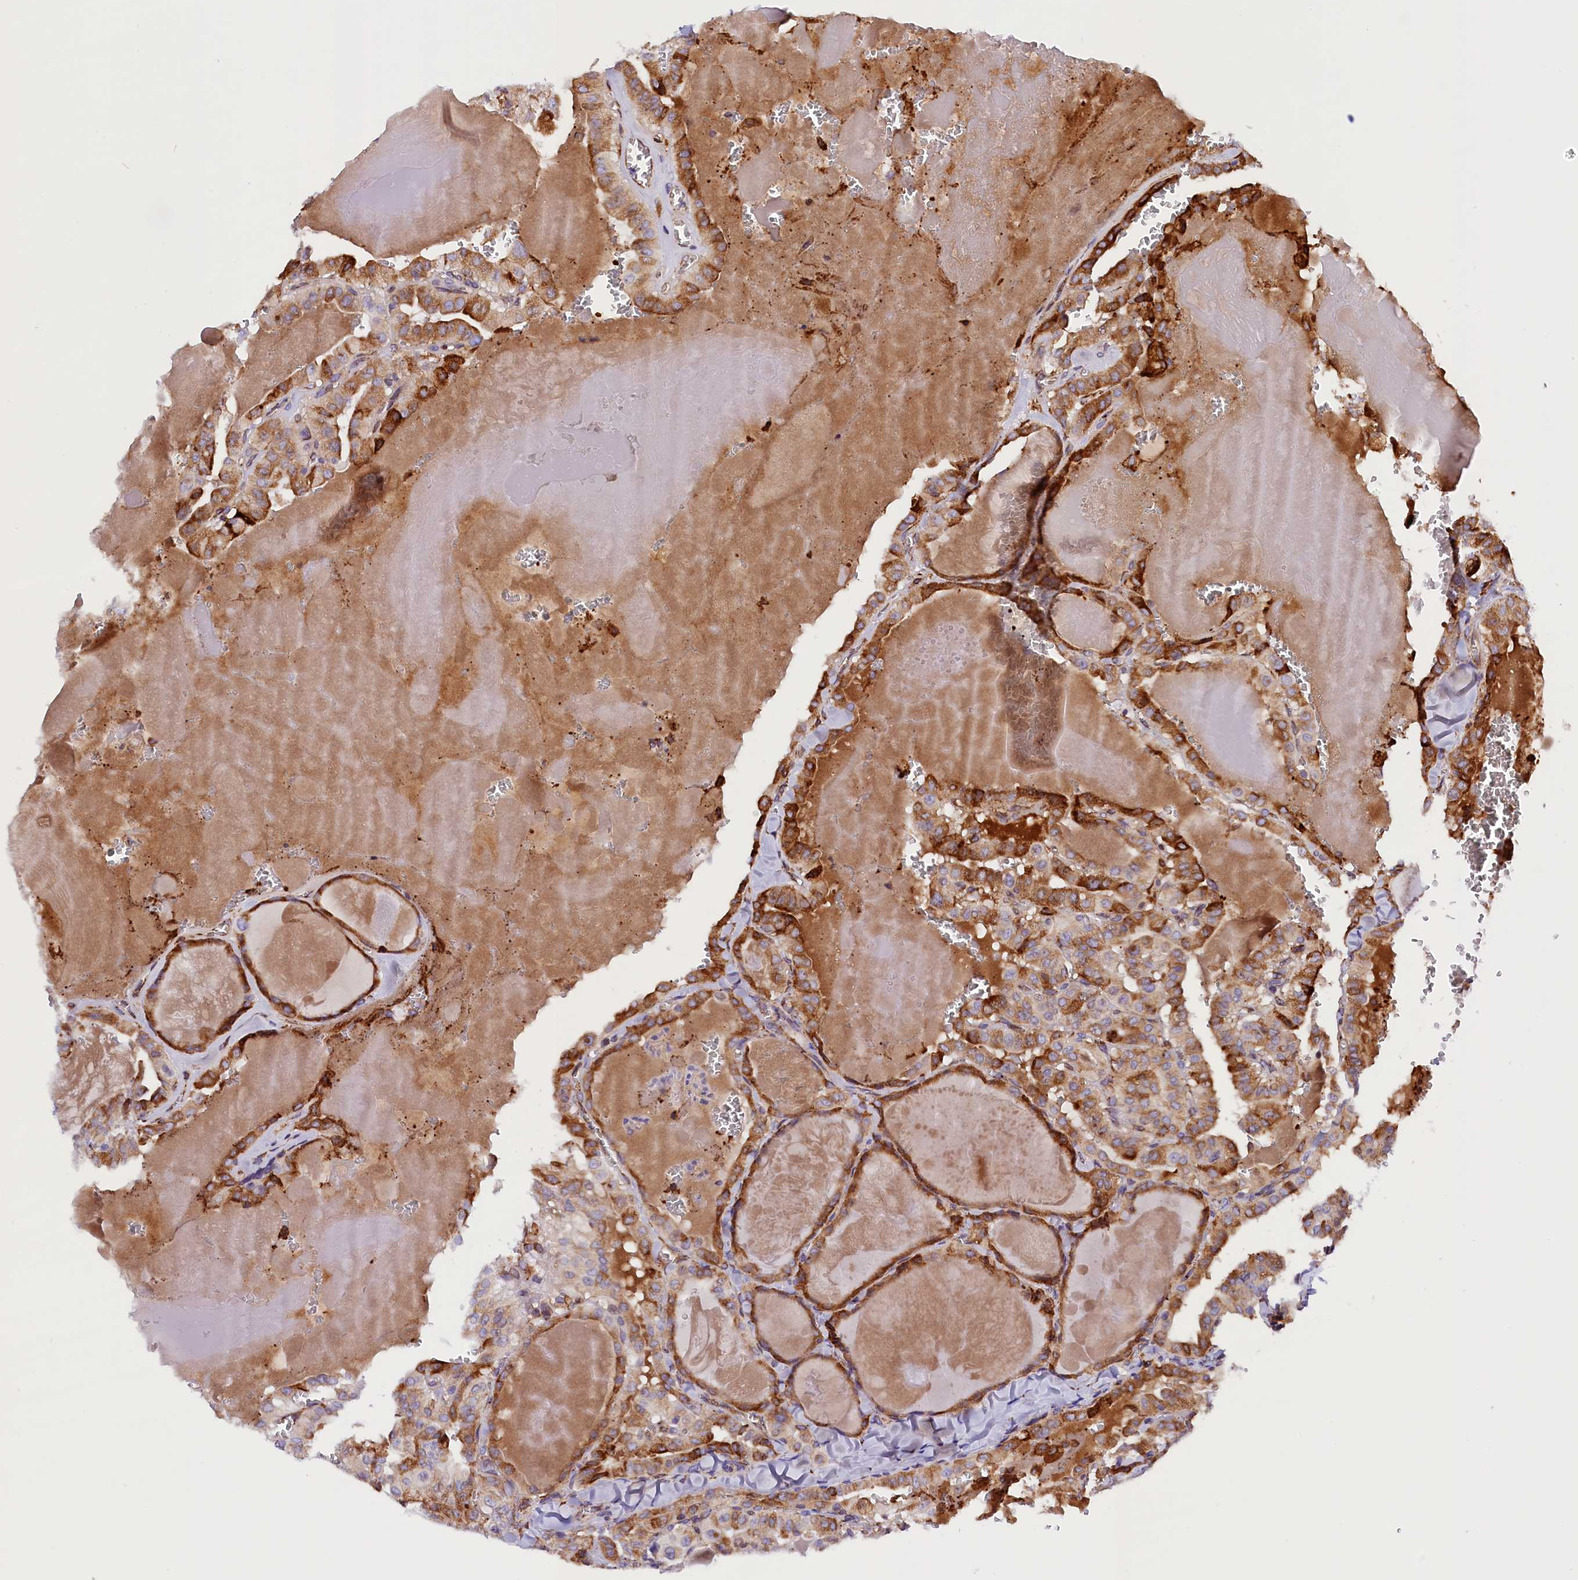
{"staining": {"intensity": "strong", "quantity": "25%-75%", "location": "cytoplasmic/membranous"}, "tissue": "thyroid cancer", "cell_type": "Tumor cells", "image_type": "cancer", "snomed": [{"axis": "morphology", "description": "Papillary adenocarcinoma, NOS"}, {"axis": "topography", "description": "Thyroid gland"}], "caption": "Tumor cells reveal high levels of strong cytoplasmic/membranous positivity in approximately 25%-75% of cells in thyroid cancer.", "gene": "CMTR2", "patient": {"sex": "male", "age": 52}}